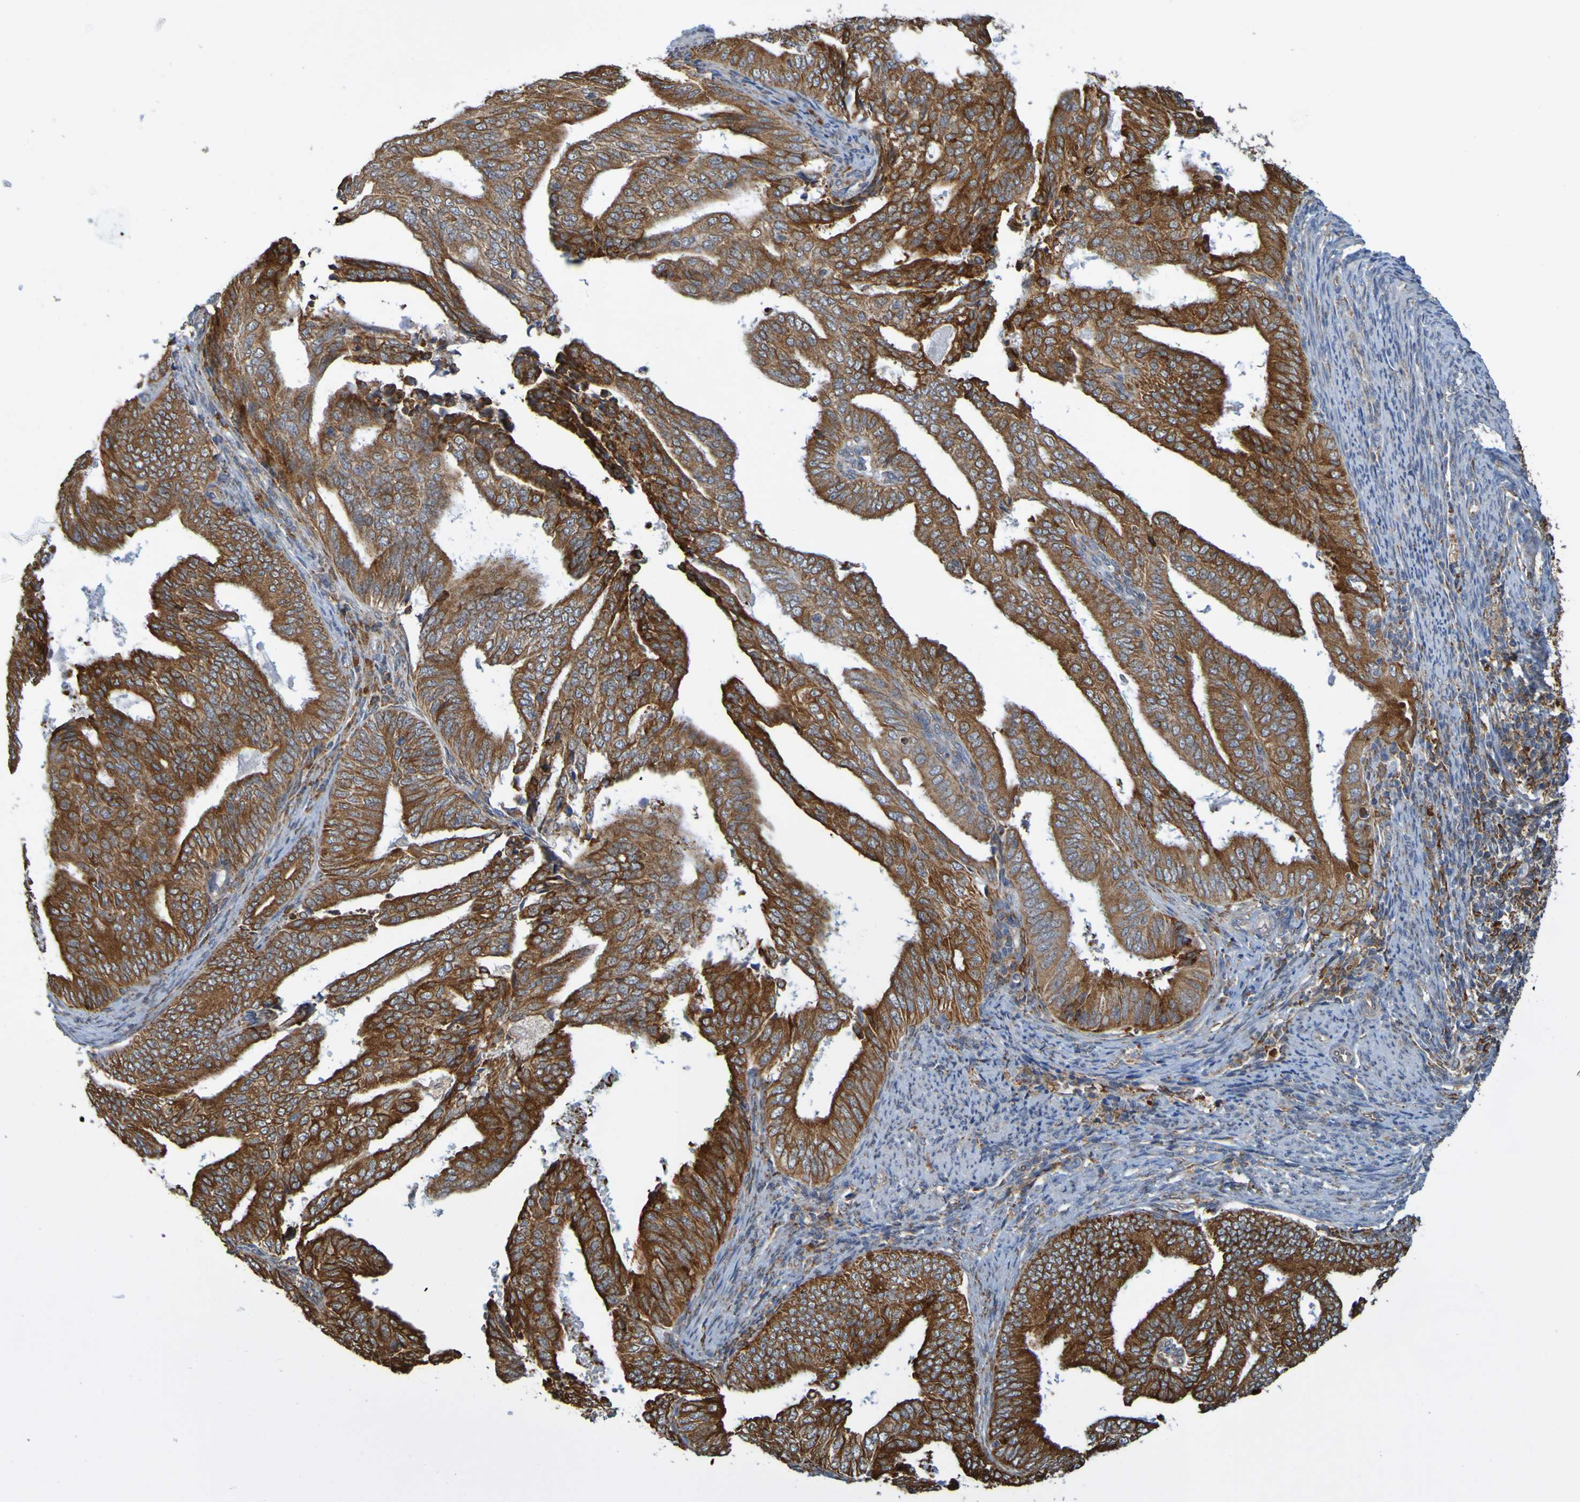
{"staining": {"intensity": "strong", "quantity": ">75%", "location": "cytoplasmic/membranous"}, "tissue": "endometrial cancer", "cell_type": "Tumor cells", "image_type": "cancer", "snomed": [{"axis": "morphology", "description": "Adenocarcinoma, NOS"}, {"axis": "topography", "description": "Endometrium"}], "caption": "Protein staining of endometrial adenocarcinoma tissue displays strong cytoplasmic/membranous positivity in approximately >75% of tumor cells.", "gene": "PDIA3", "patient": {"sex": "female", "age": 58}}